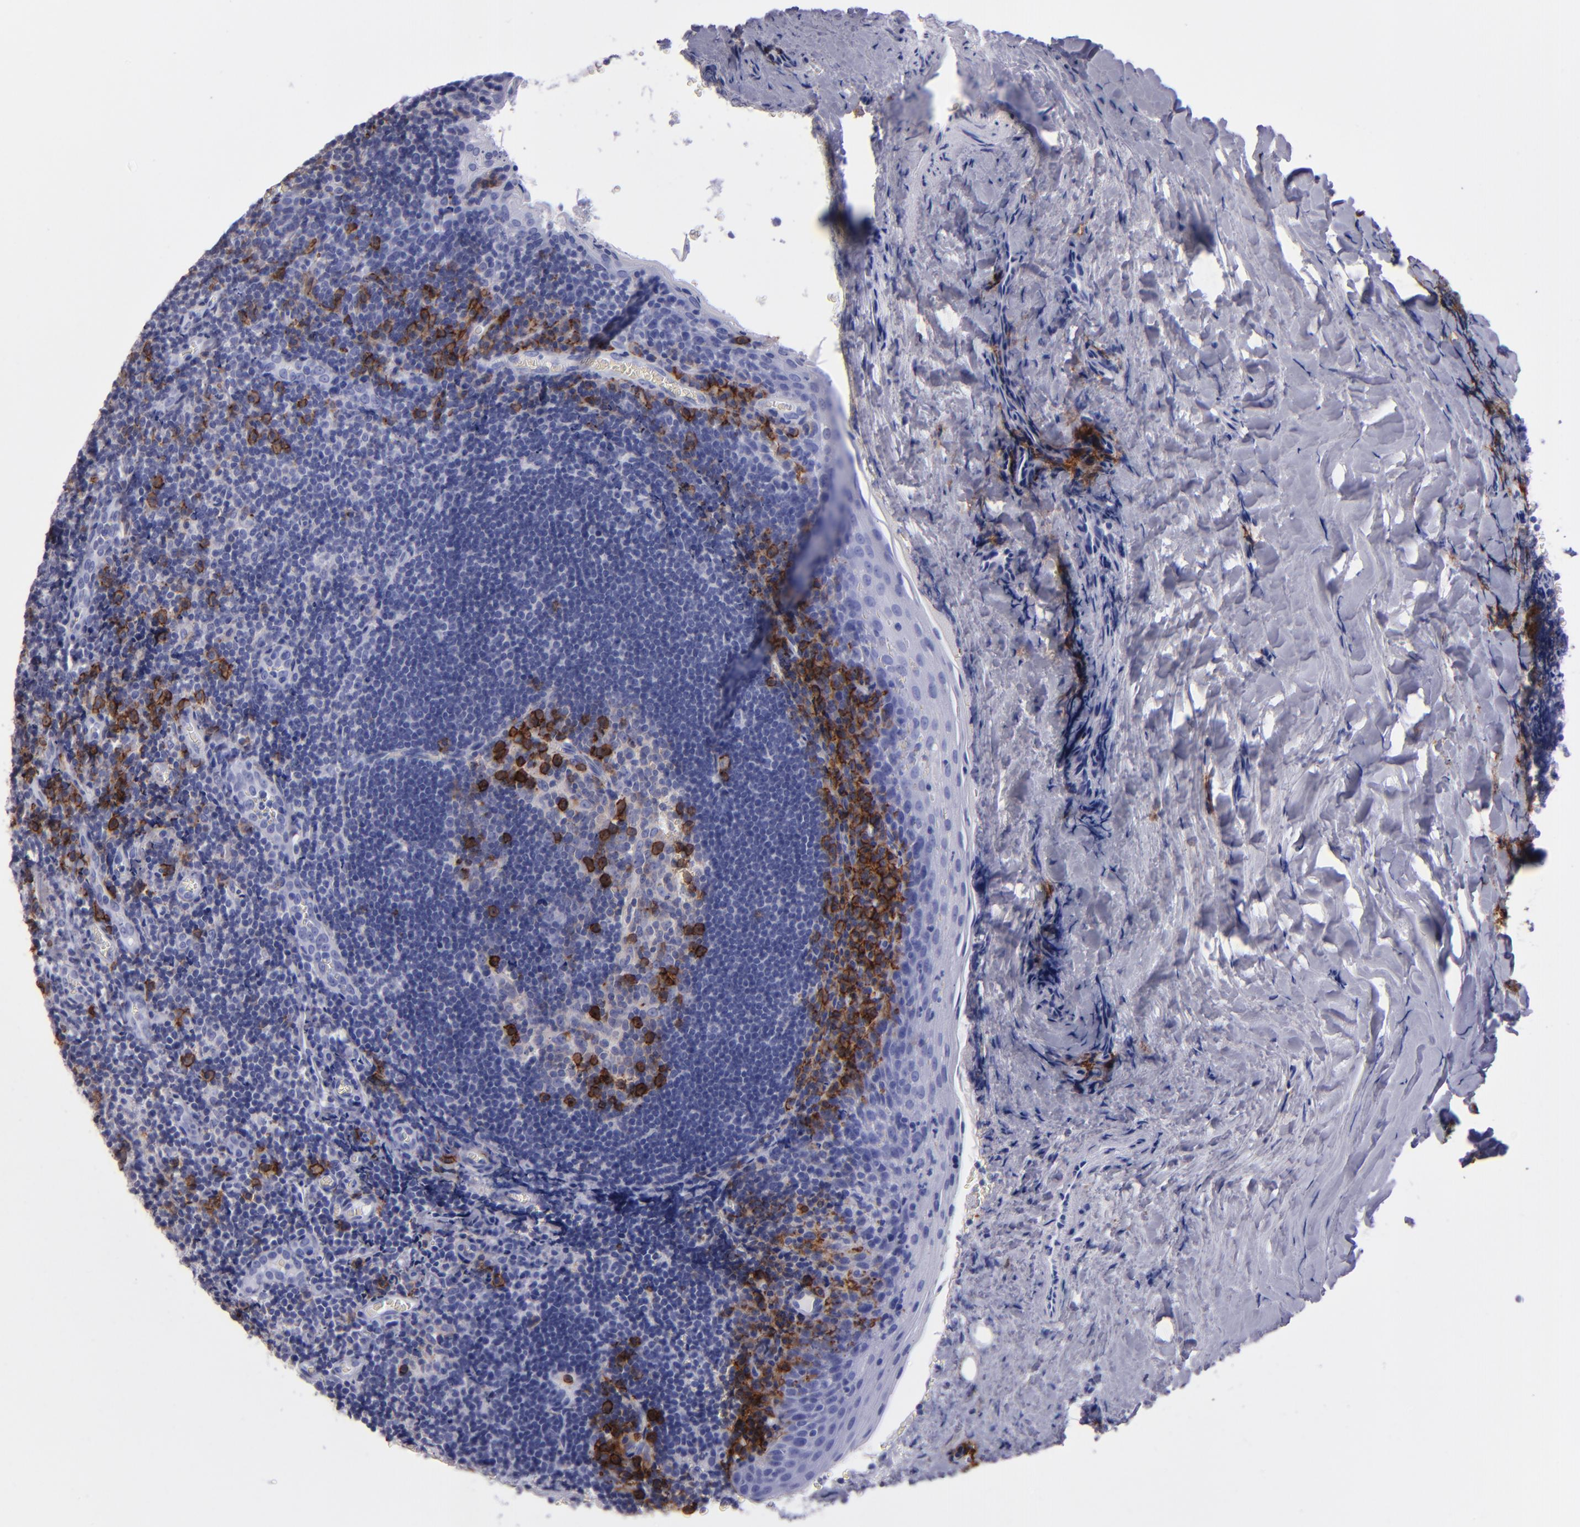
{"staining": {"intensity": "strong", "quantity": "<25%", "location": "cytoplasmic/membranous"}, "tissue": "tonsil", "cell_type": "Germinal center cells", "image_type": "normal", "snomed": [{"axis": "morphology", "description": "Normal tissue, NOS"}, {"axis": "topography", "description": "Tonsil"}], "caption": "Tonsil stained for a protein shows strong cytoplasmic/membranous positivity in germinal center cells. (brown staining indicates protein expression, while blue staining denotes nuclei).", "gene": "CD38", "patient": {"sex": "male", "age": 20}}